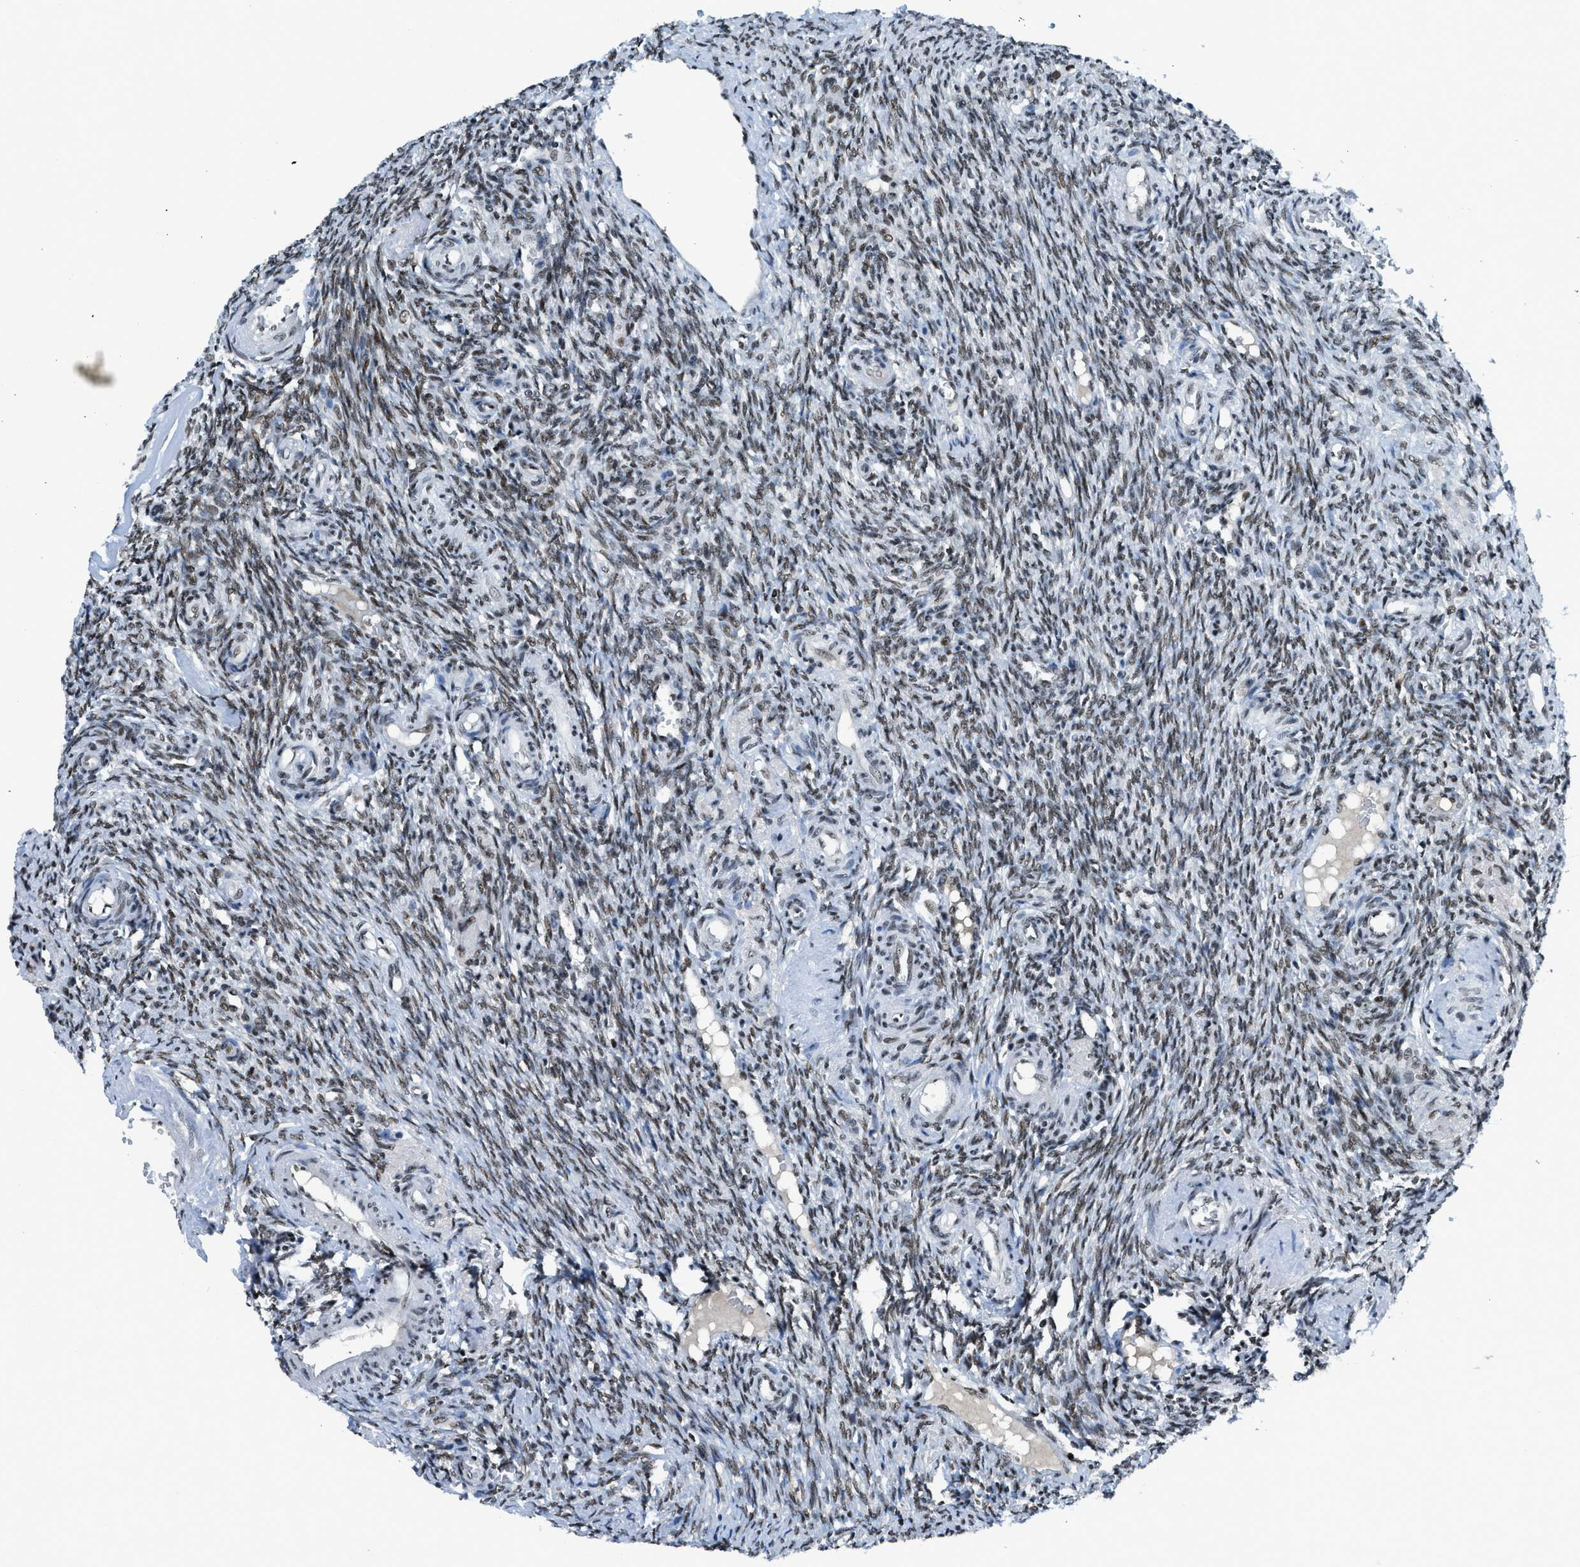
{"staining": {"intensity": "strong", "quantity": ">75%", "location": "nuclear"}, "tissue": "ovary", "cell_type": "Ovarian stroma cells", "image_type": "normal", "snomed": [{"axis": "morphology", "description": "Normal tissue, NOS"}, {"axis": "topography", "description": "Ovary"}], "caption": "Protein staining by immunohistochemistry (IHC) shows strong nuclear expression in about >75% of ovarian stroma cells in normal ovary. The protein is shown in brown color, while the nuclei are stained blue.", "gene": "RAD51B", "patient": {"sex": "female", "age": 41}}